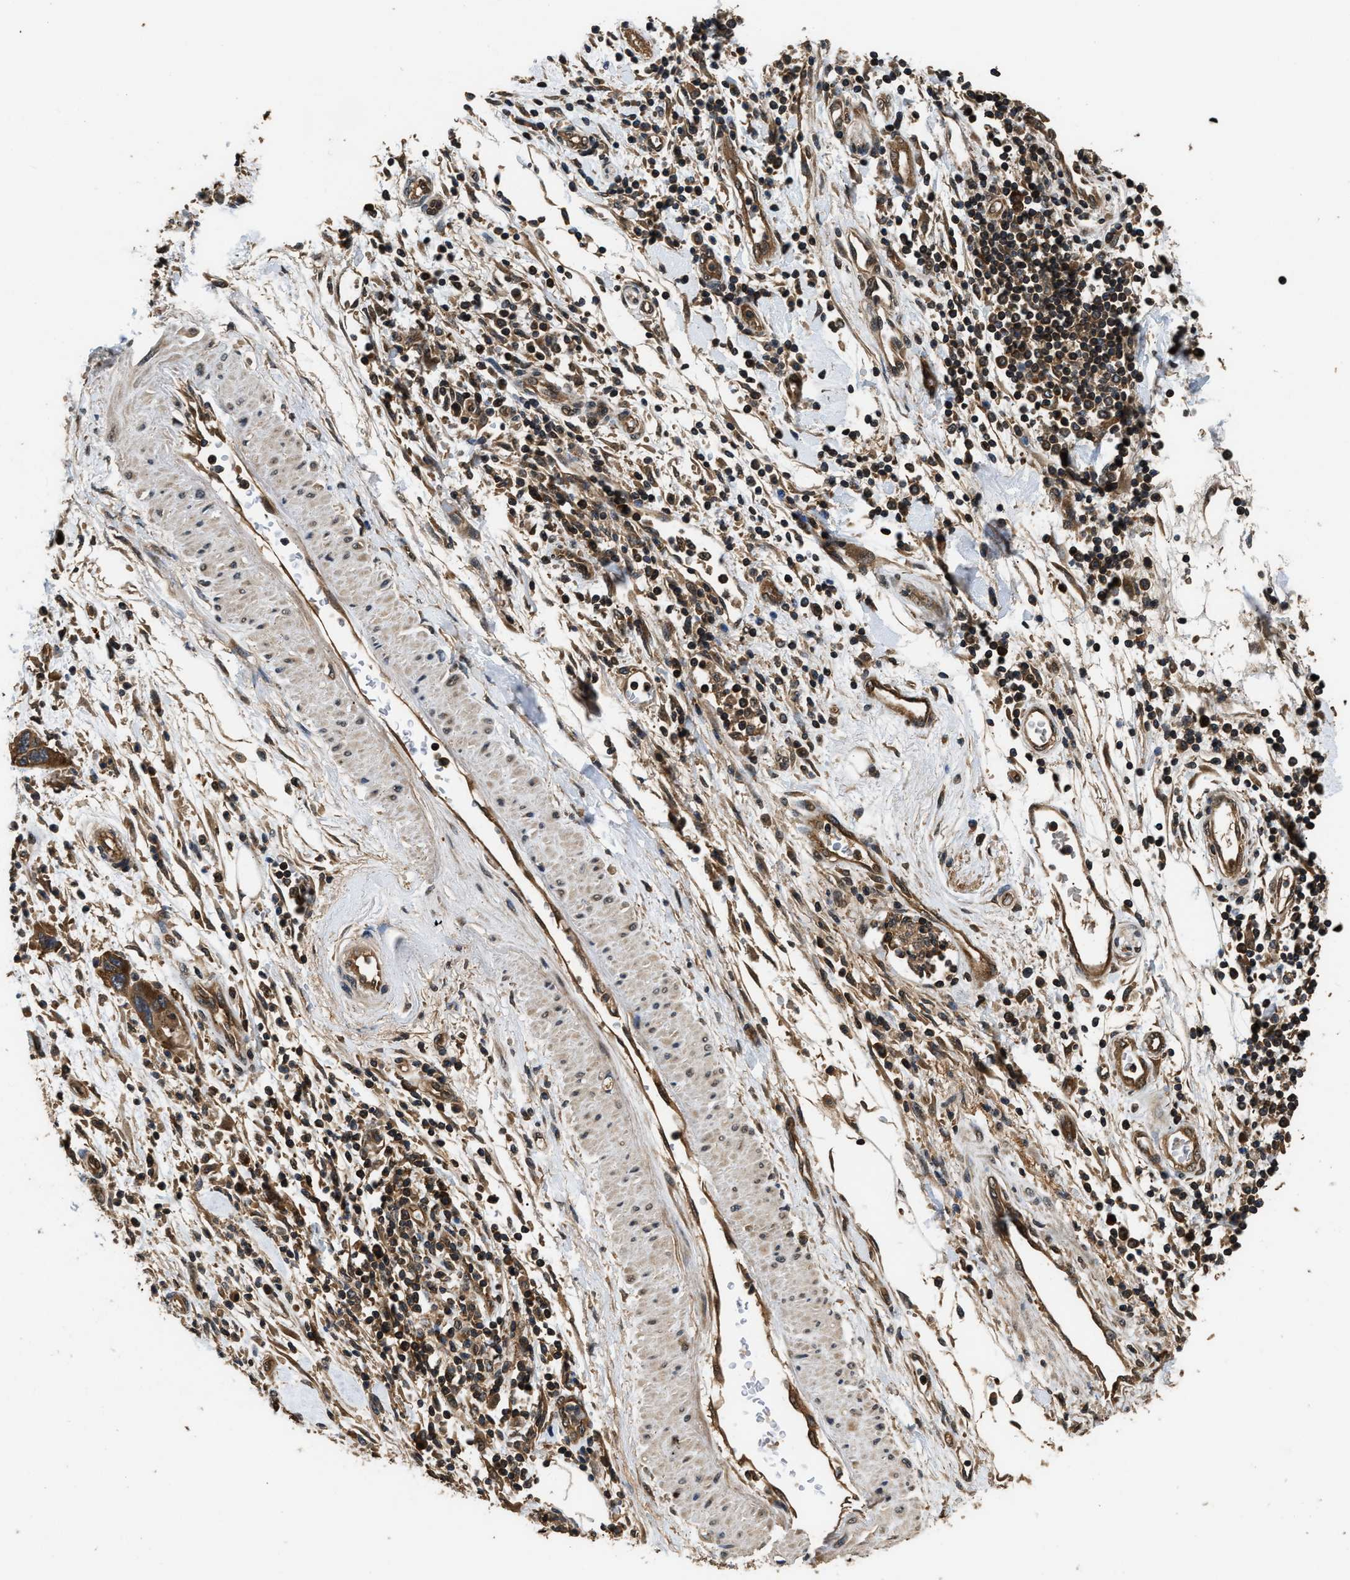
{"staining": {"intensity": "moderate", "quantity": ">75%", "location": "cytoplasmic/membranous"}, "tissue": "pancreatic cancer", "cell_type": "Tumor cells", "image_type": "cancer", "snomed": [{"axis": "morphology", "description": "Normal tissue, NOS"}, {"axis": "morphology", "description": "Adenocarcinoma, NOS"}, {"axis": "topography", "description": "Pancreas"}], "caption": "Protein expression analysis of human pancreatic cancer (adenocarcinoma) reveals moderate cytoplasmic/membranous staining in about >75% of tumor cells.", "gene": "DNAJC2", "patient": {"sex": "female", "age": 71}}